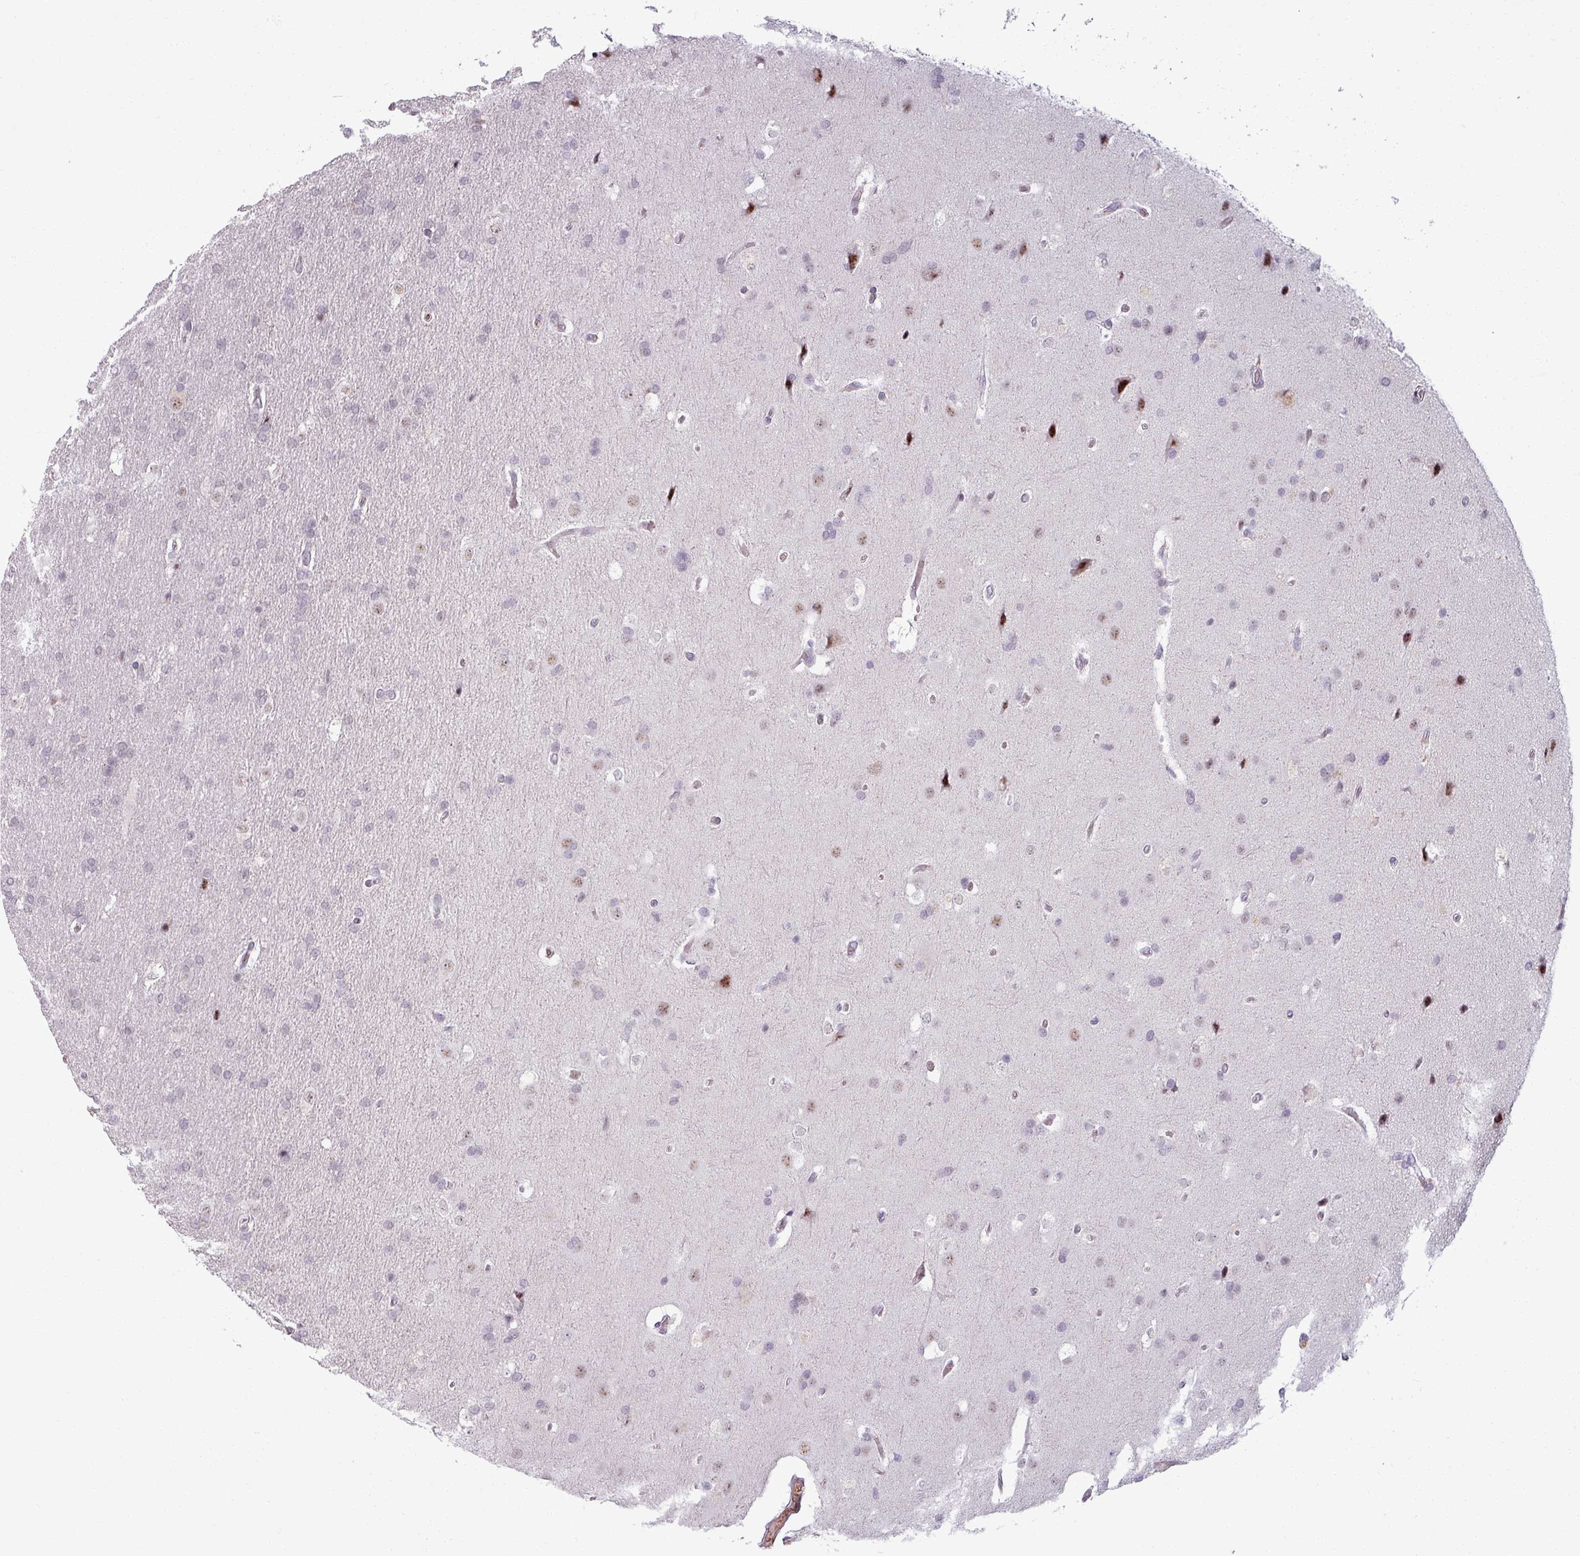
{"staining": {"intensity": "negative", "quantity": "none", "location": "none"}, "tissue": "glioma", "cell_type": "Tumor cells", "image_type": "cancer", "snomed": [{"axis": "morphology", "description": "Glioma, malignant, High grade"}, {"axis": "topography", "description": "Brain"}], "caption": "This is an immunohistochemistry histopathology image of glioma. There is no positivity in tumor cells.", "gene": "NCOR1", "patient": {"sex": "male", "age": 56}}